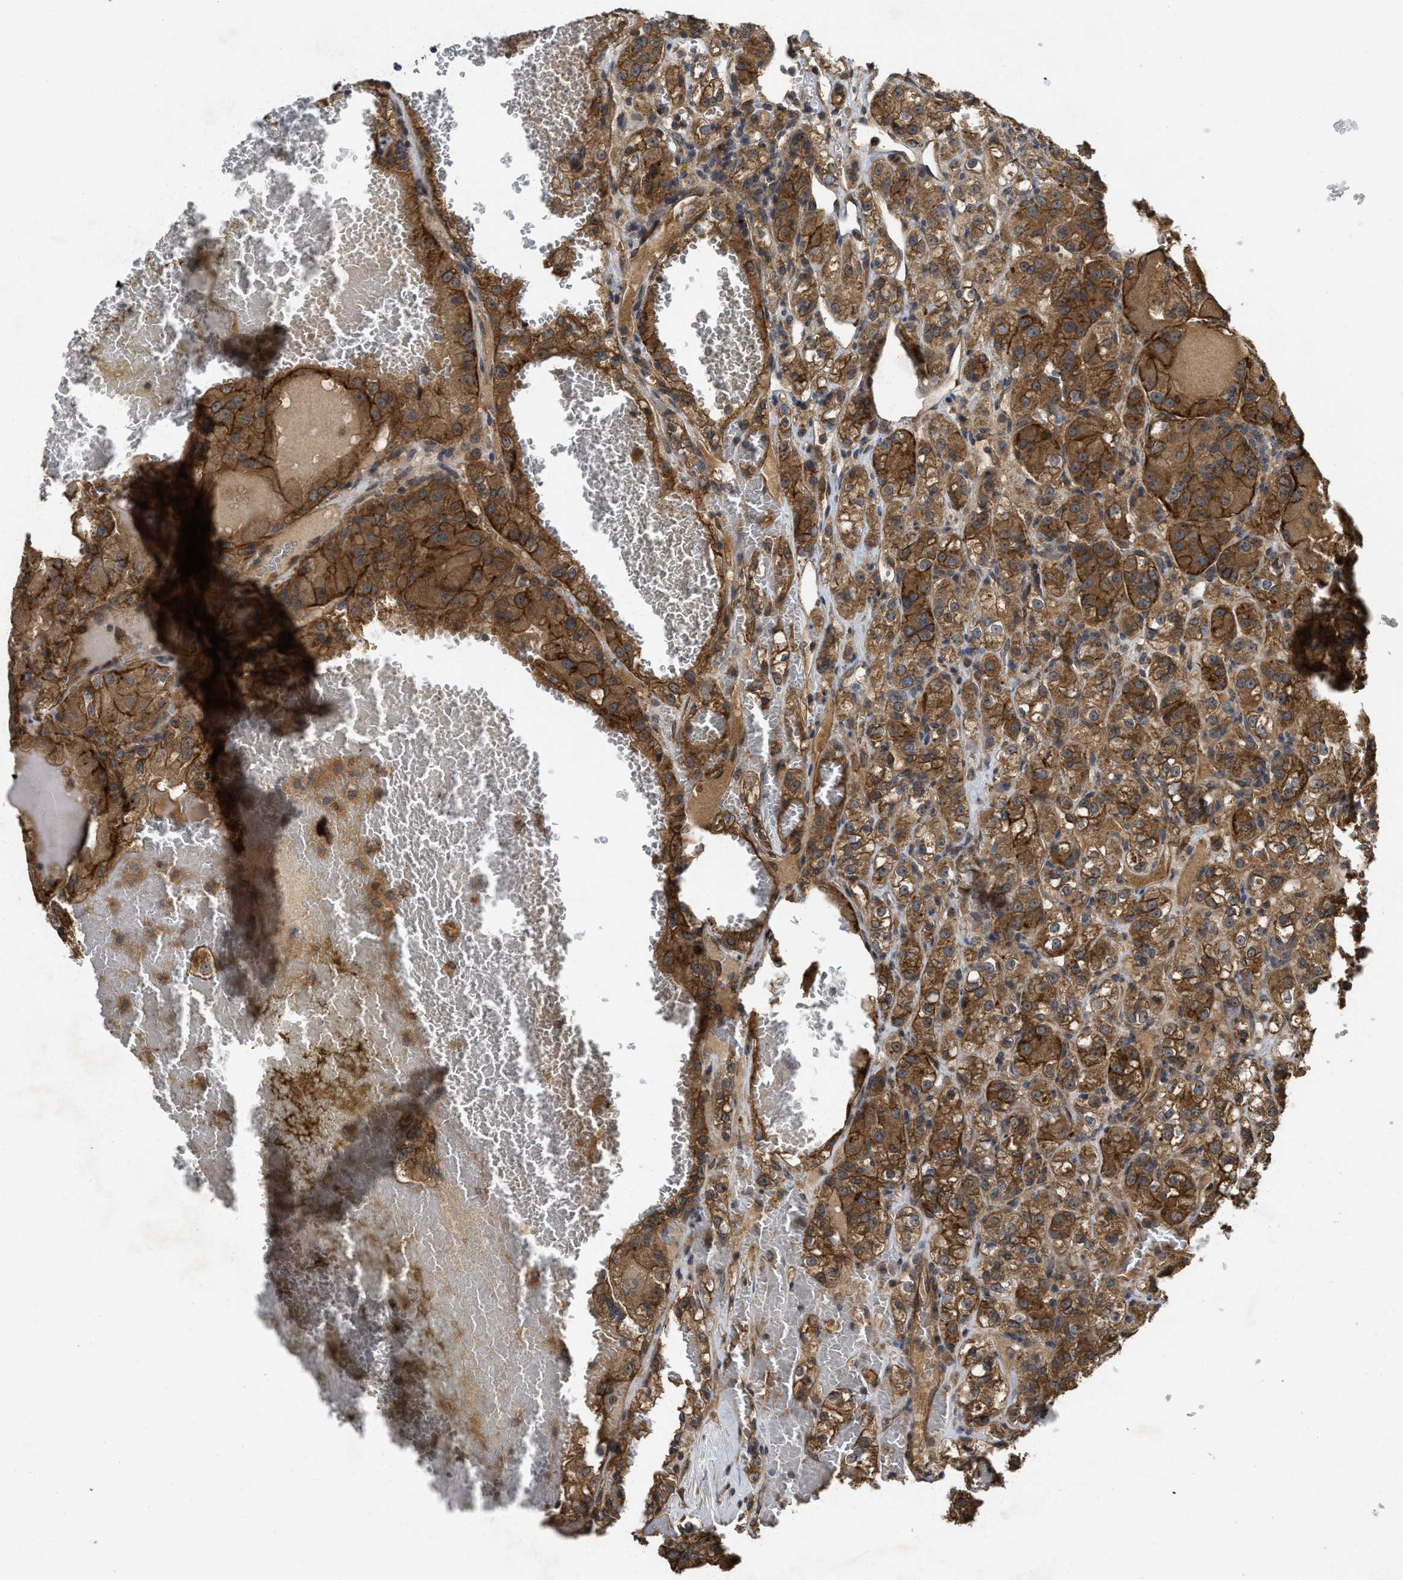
{"staining": {"intensity": "strong", "quantity": ">75%", "location": "cytoplasmic/membranous"}, "tissue": "renal cancer", "cell_type": "Tumor cells", "image_type": "cancer", "snomed": [{"axis": "morphology", "description": "Normal tissue, NOS"}, {"axis": "morphology", "description": "Adenocarcinoma, NOS"}, {"axis": "topography", "description": "Kidney"}], "caption": "An IHC photomicrograph of tumor tissue is shown. Protein staining in brown highlights strong cytoplasmic/membranous positivity in renal adenocarcinoma within tumor cells.", "gene": "FZD6", "patient": {"sex": "male", "age": 61}}